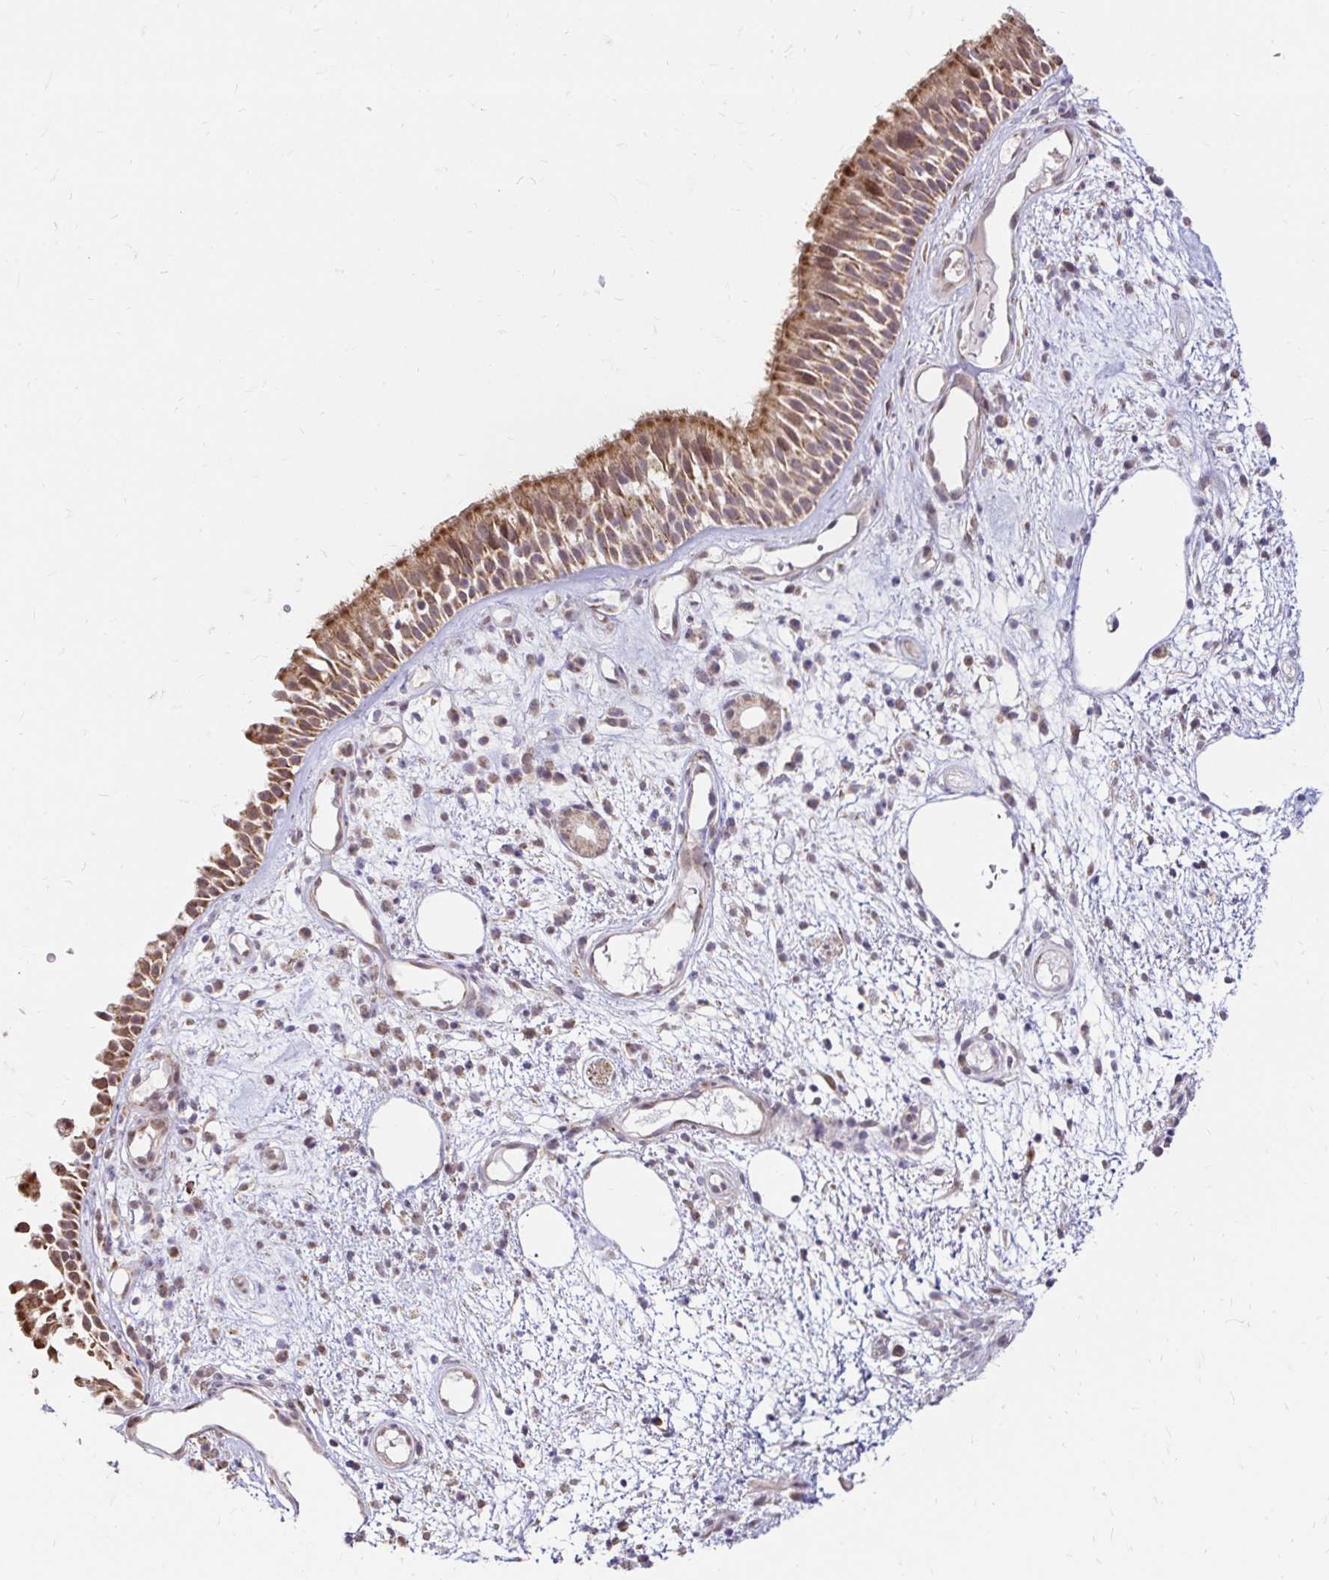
{"staining": {"intensity": "moderate", "quantity": ">75%", "location": "cytoplasmic/membranous"}, "tissue": "nasopharynx", "cell_type": "Respiratory epithelial cells", "image_type": "normal", "snomed": [{"axis": "morphology", "description": "Normal tissue, NOS"}, {"axis": "morphology", "description": "Inflammation, NOS"}, {"axis": "topography", "description": "Nasopharynx"}], "caption": "The micrograph shows staining of benign nasopharynx, revealing moderate cytoplasmic/membranous protein expression (brown color) within respiratory epithelial cells.", "gene": "TIMM50", "patient": {"sex": "male", "age": 54}}